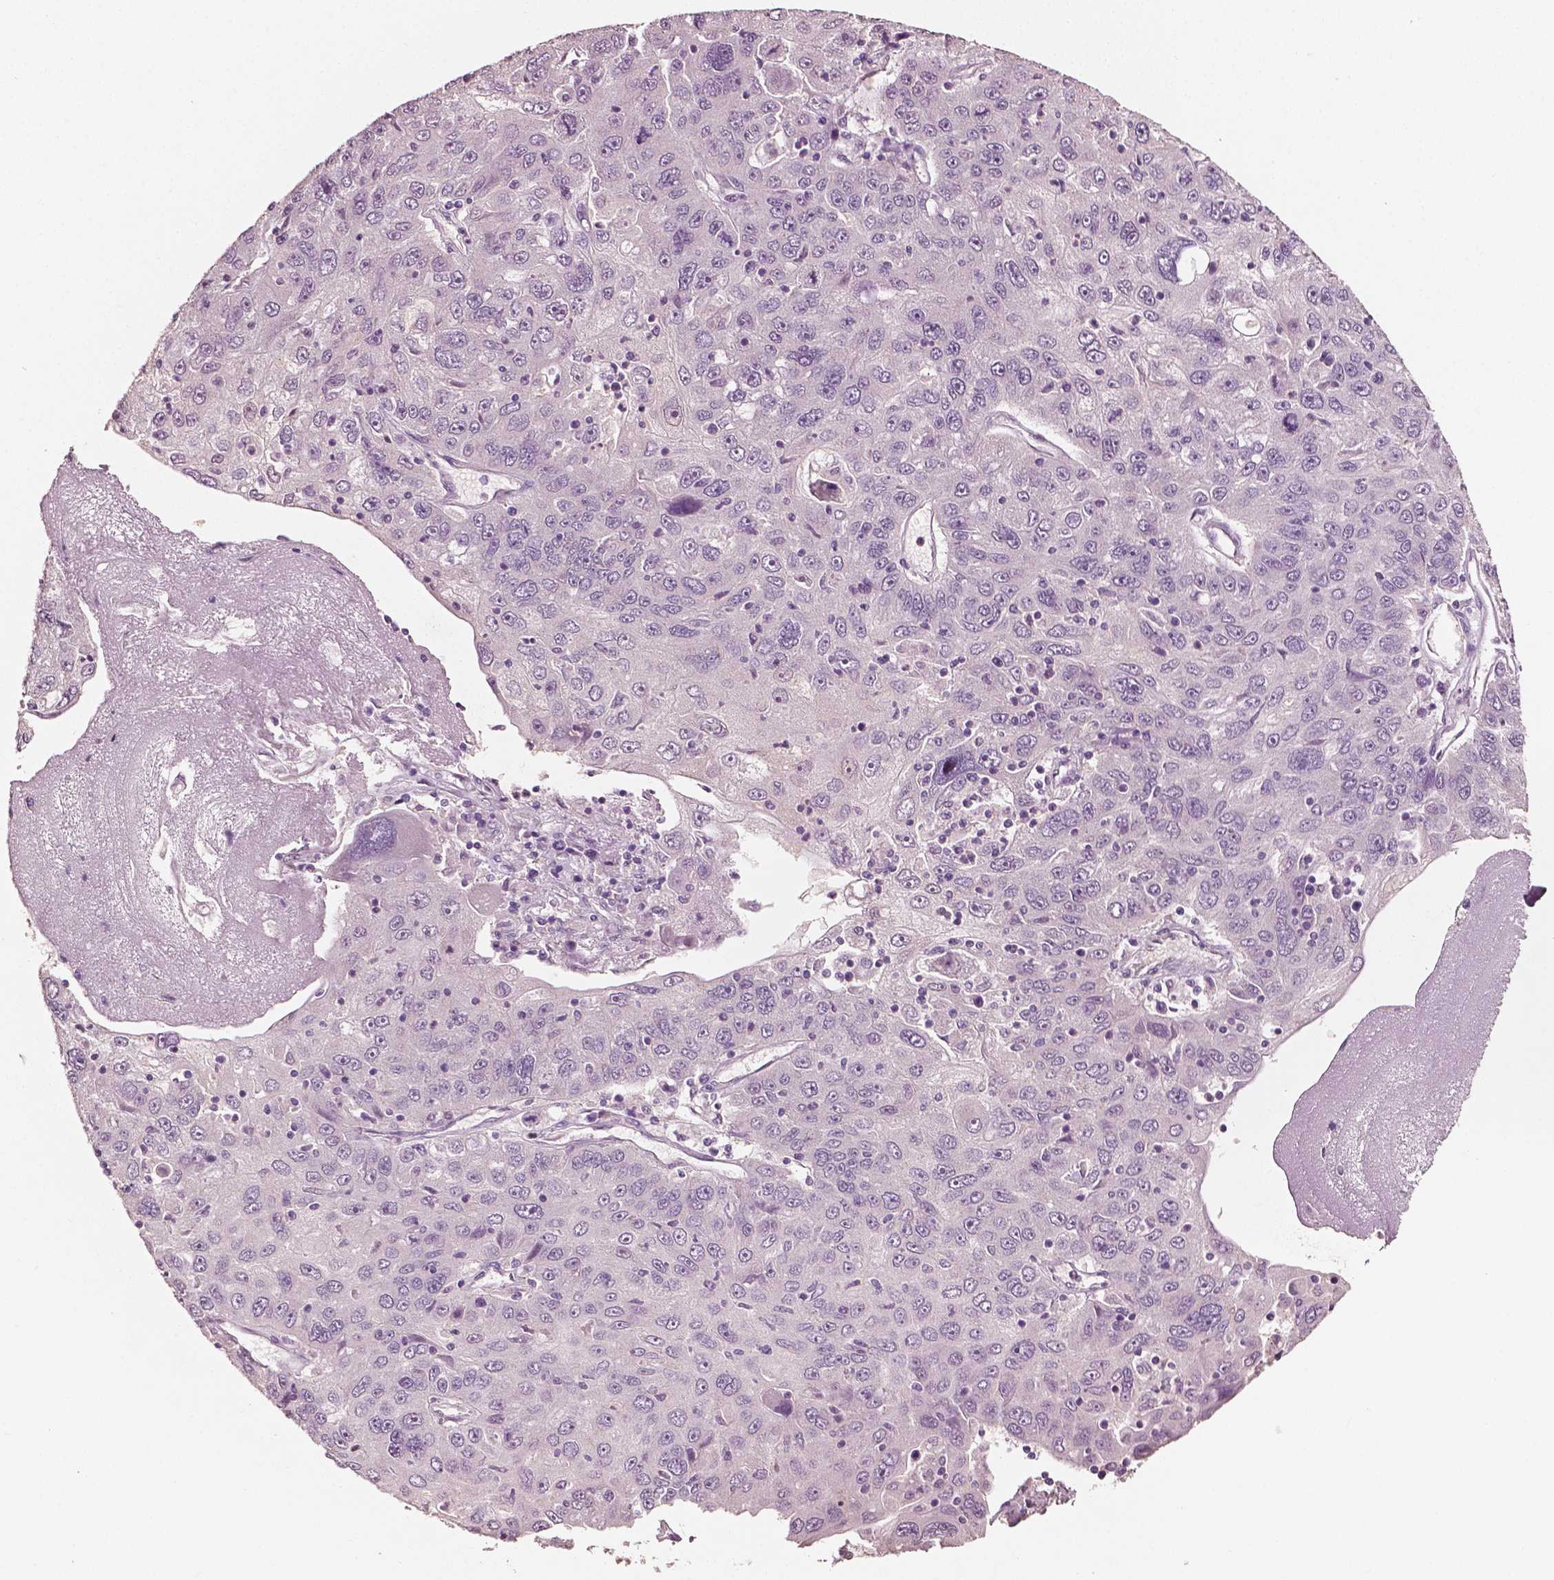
{"staining": {"intensity": "negative", "quantity": "none", "location": "none"}, "tissue": "stomach cancer", "cell_type": "Tumor cells", "image_type": "cancer", "snomed": [{"axis": "morphology", "description": "Adenocarcinoma, NOS"}, {"axis": "topography", "description": "Stomach"}], "caption": "Human stomach adenocarcinoma stained for a protein using immunohistochemistry (IHC) displays no staining in tumor cells.", "gene": "PLA2R1", "patient": {"sex": "male", "age": 56}}